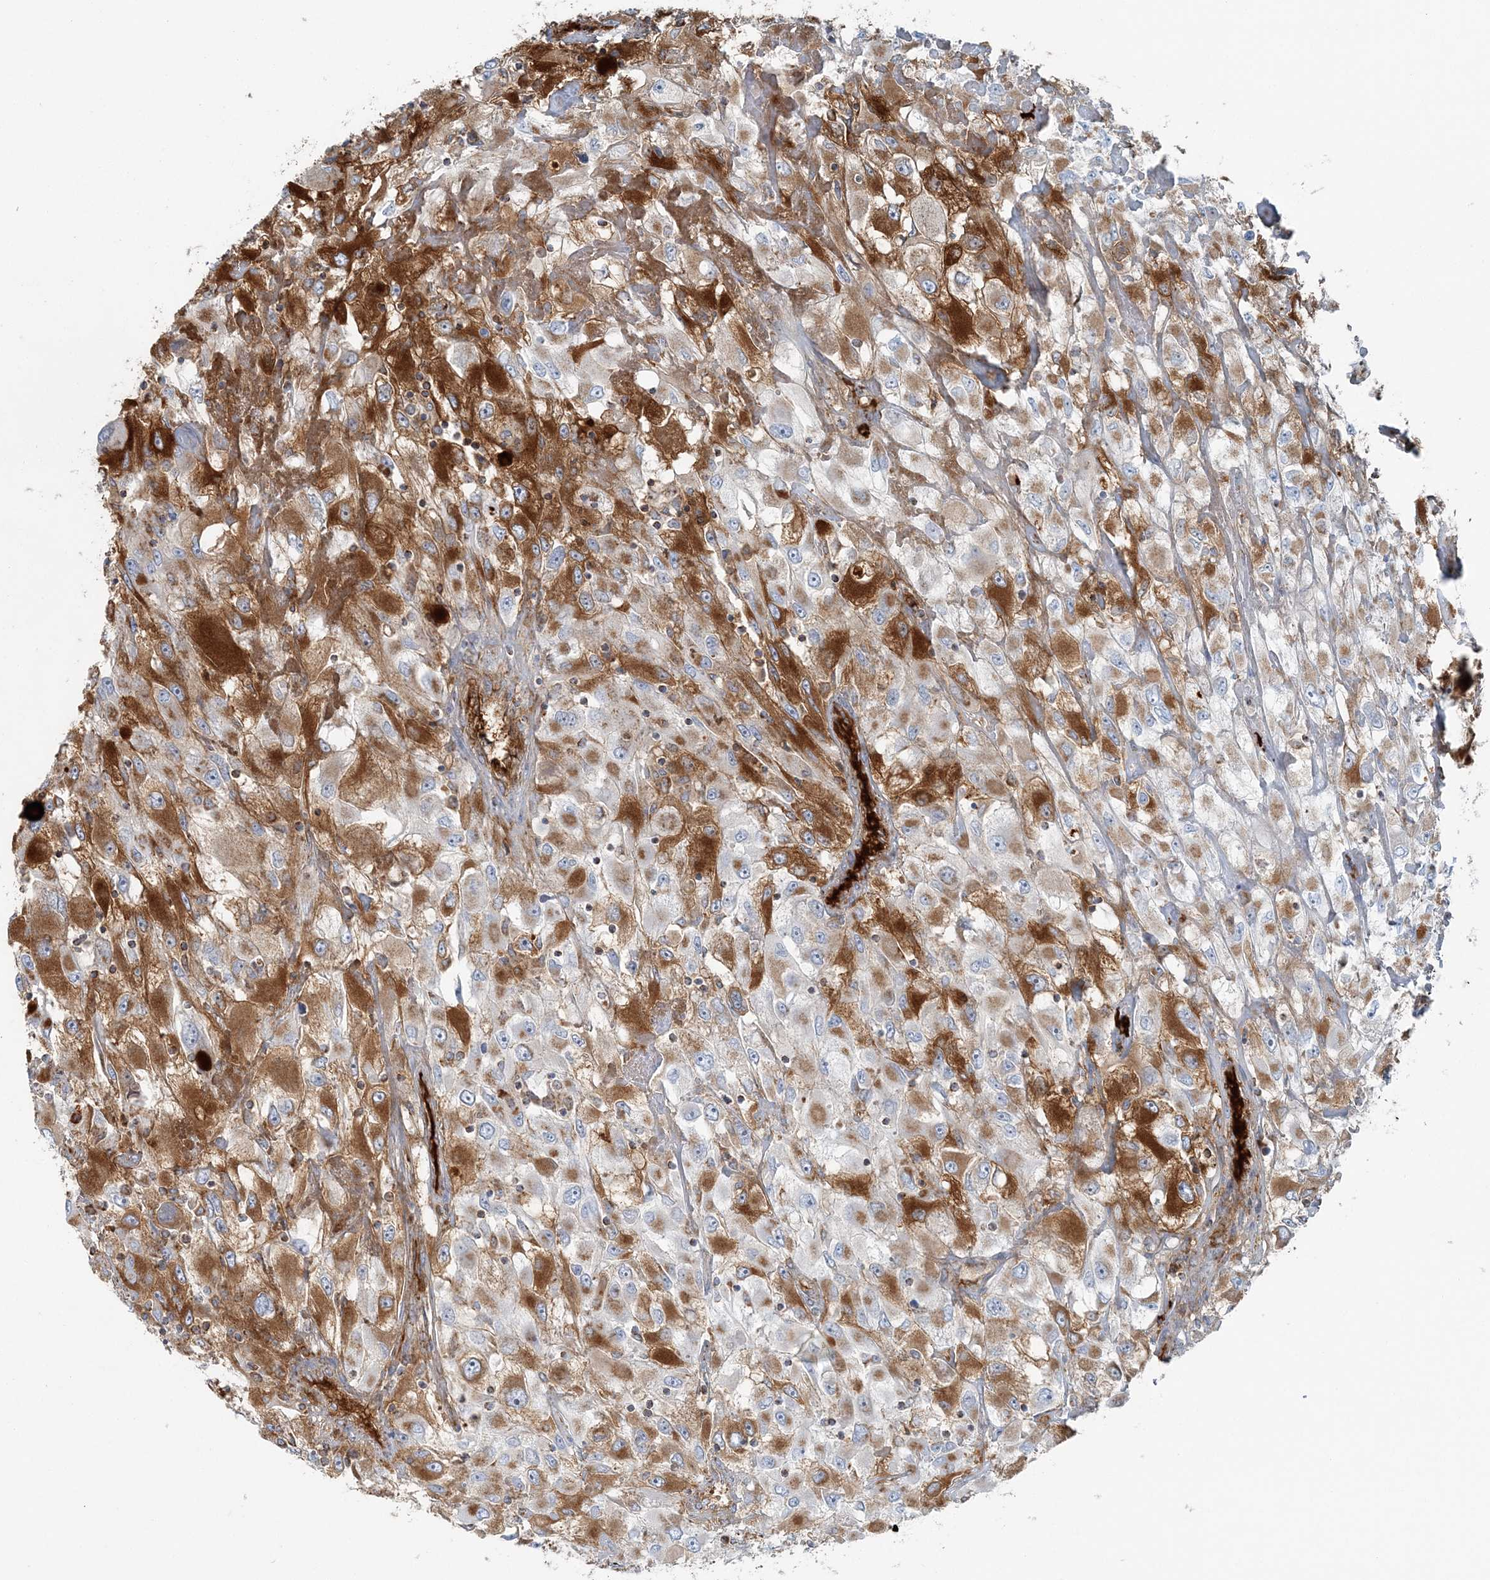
{"staining": {"intensity": "strong", "quantity": "25%-75%", "location": "cytoplasmic/membranous"}, "tissue": "renal cancer", "cell_type": "Tumor cells", "image_type": "cancer", "snomed": [{"axis": "morphology", "description": "Adenocarcinoma, NOS"}, {"axis": "topography", "description": "Kidney"}], "caption": "There is high levels of strong cytoplasmic/membranous expression in tumor cells of renal cancer, as demonstrated by immunohistochemical staining (brown color).", "gene": "SLC22A16", "patient": {"sex": "female", "age": 52}}